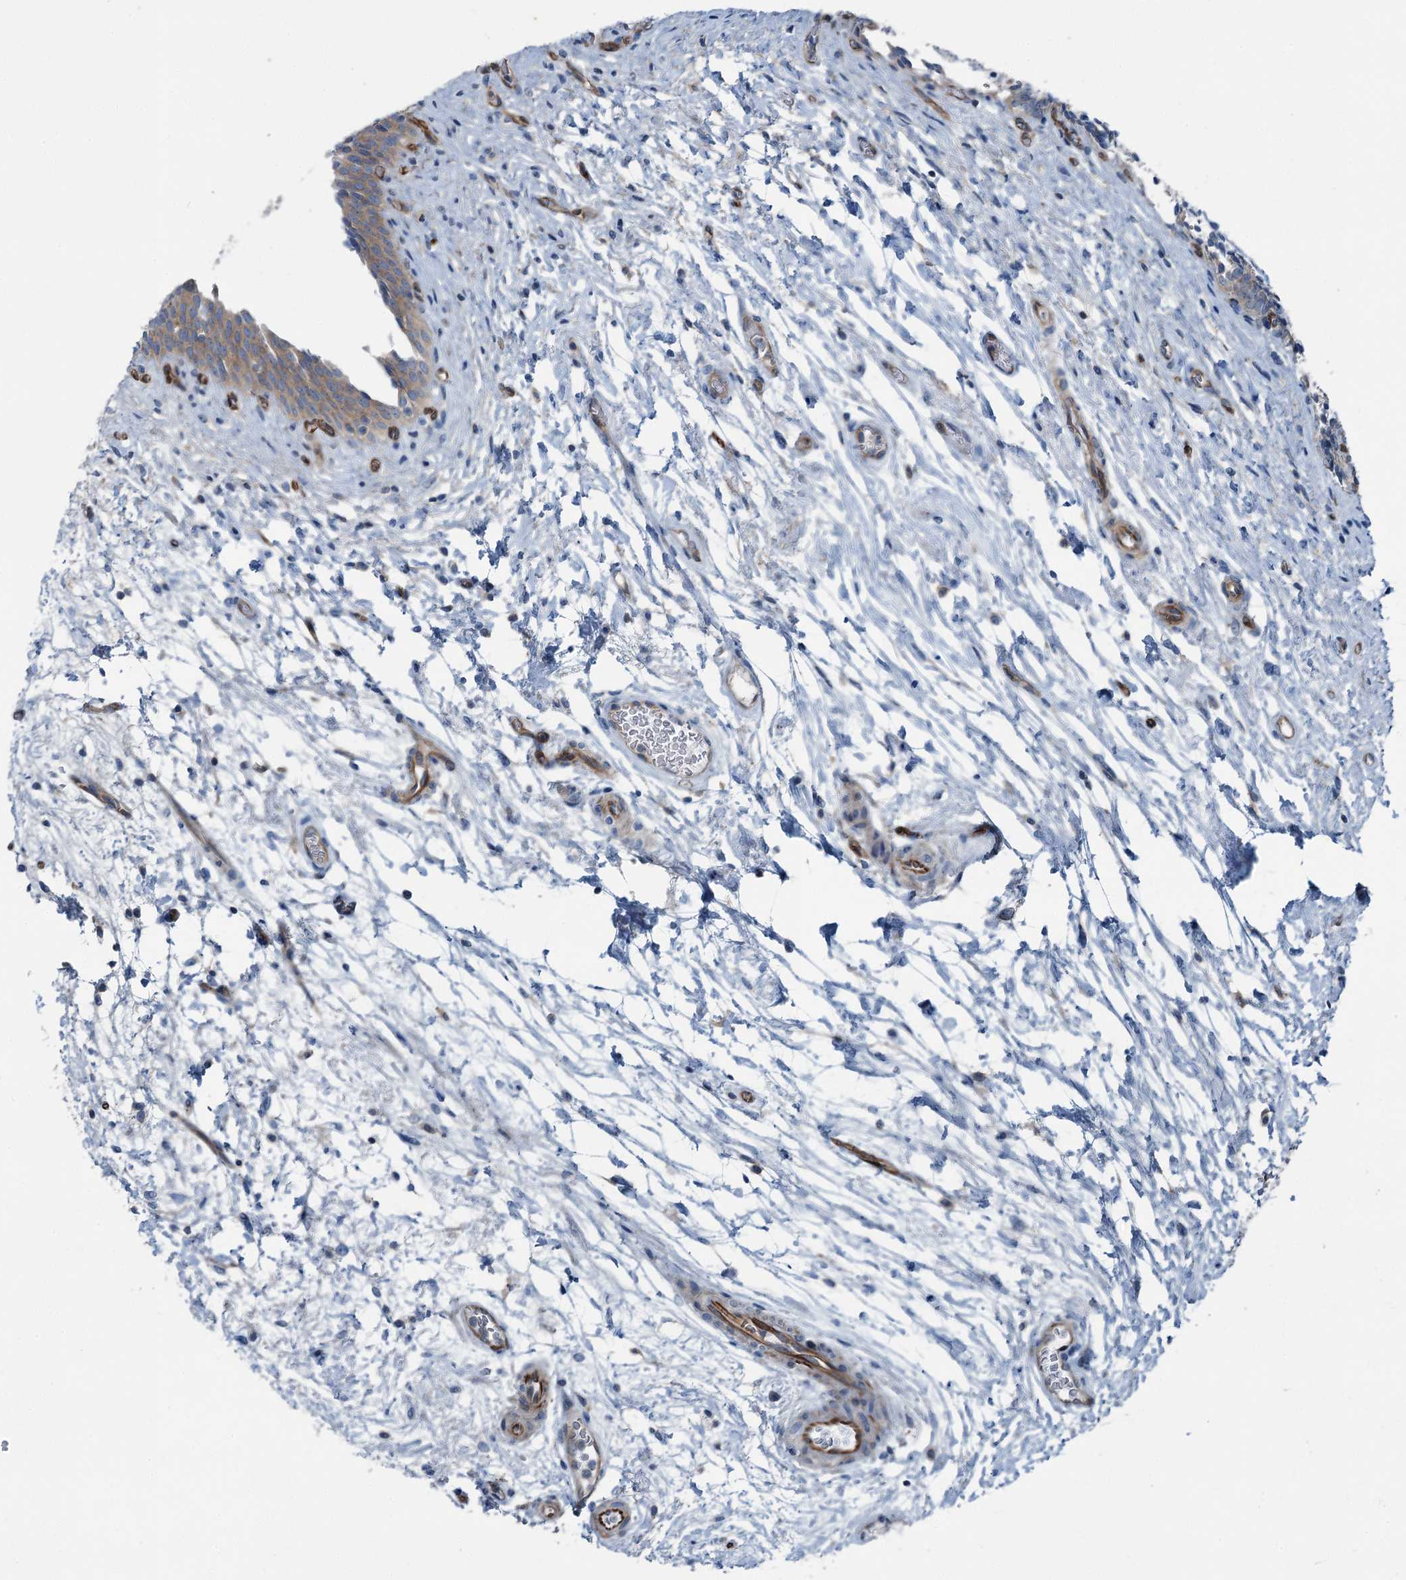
{"staining": {"intensity": "weak", "quantity": "25%-75%", "location": "cytoplasmic/membranous"}, "tissue": "urinary bladder", "cell_type": "Urothelial cells", "image_type": "normal", "snomed": [{"axis": "morphology", "description": "Normal tissue, NOS"}, {"axis": "topography", "description": "Urinary bladder"}], "caption": "Weak cytoplasmic/membranous staining for a protein is seen in about 25%-75% of urothelial cells of benign urinary bladder using immunohistochemistry (IHC).", "gene": "AXL", "patient": {"sex": "male", "age": 83}}